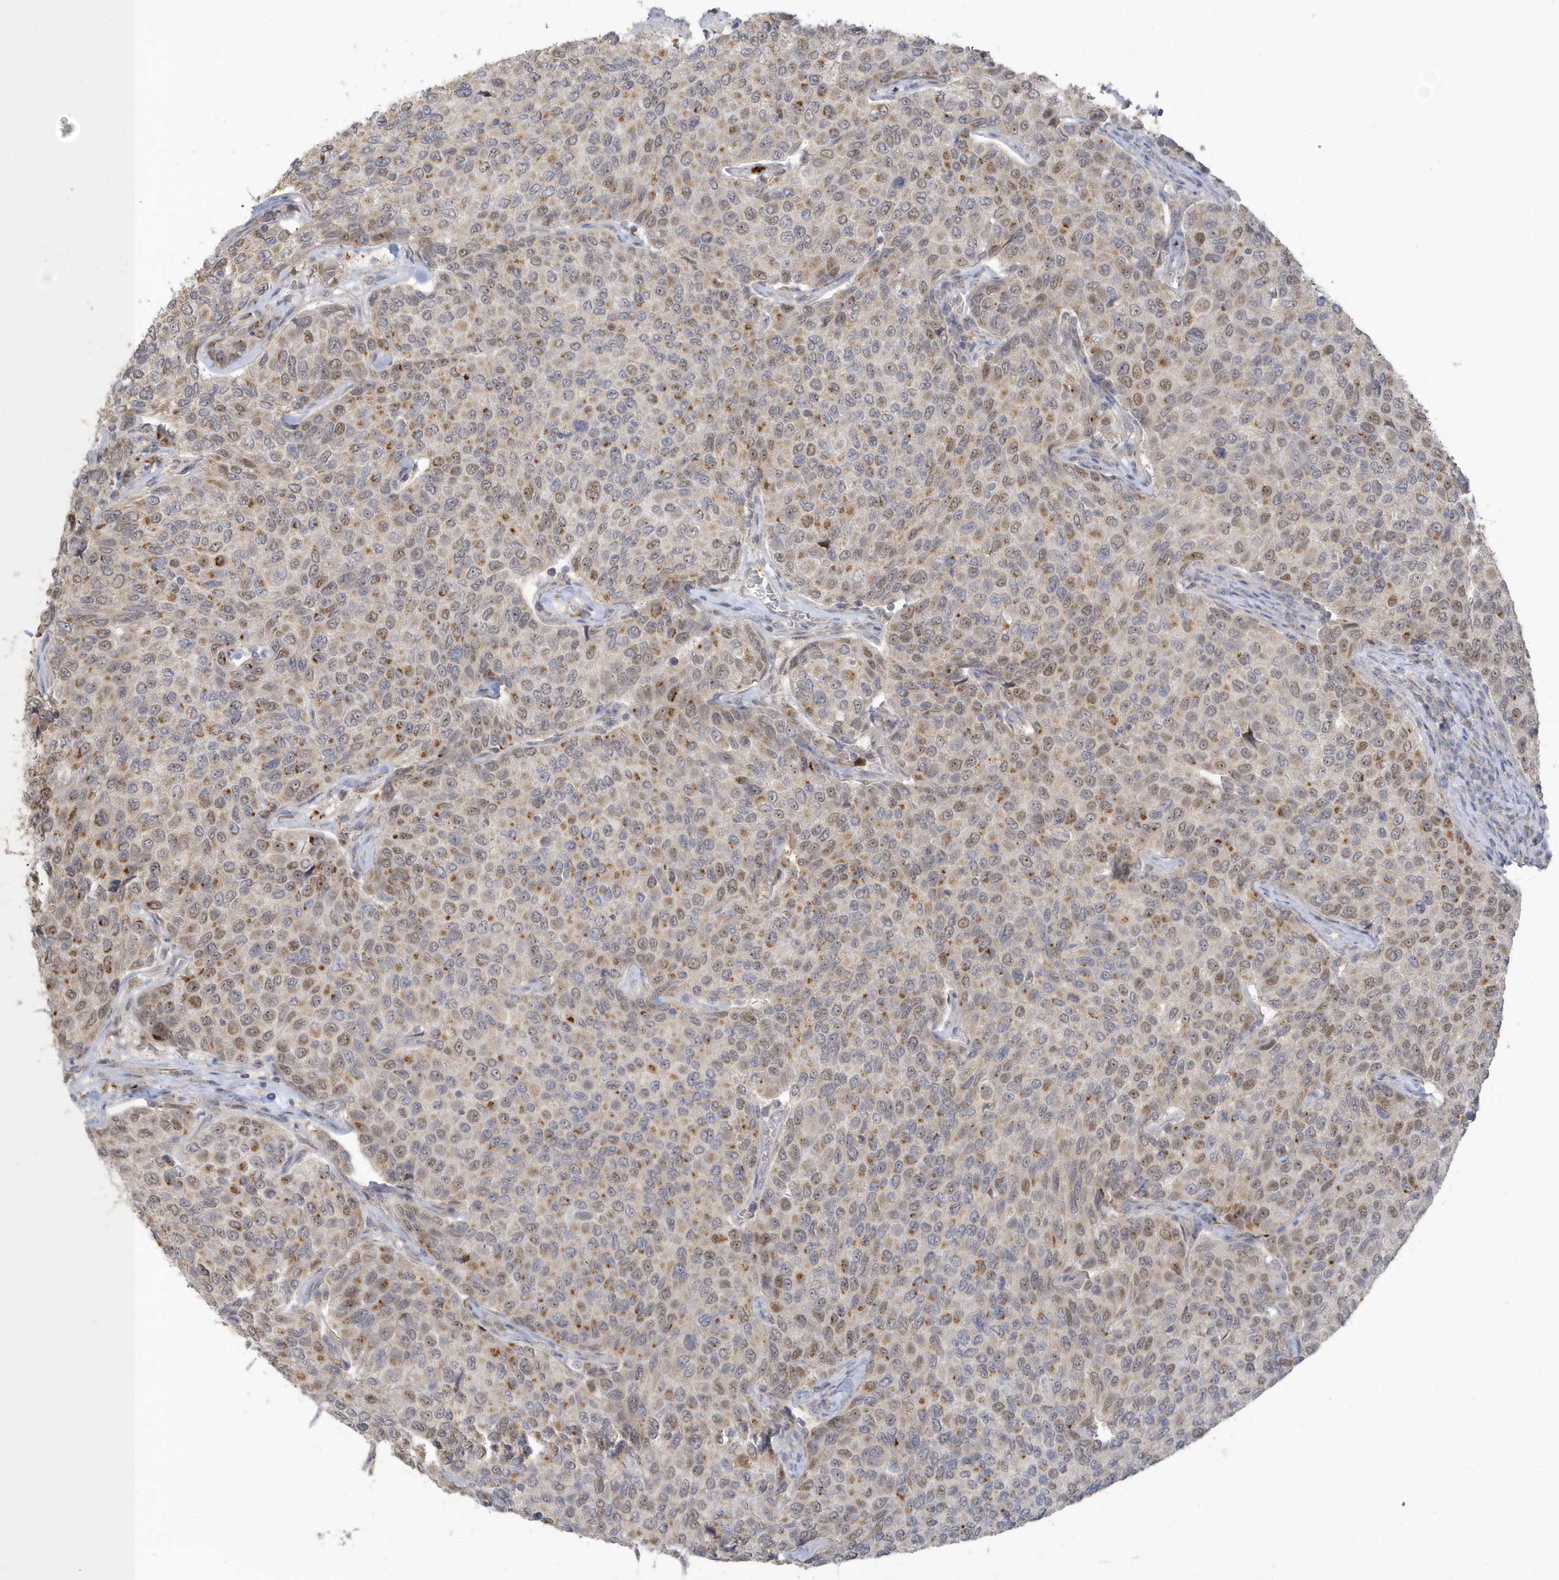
{"staining": {"intensity": "moderate", "quantity": "25%-75%", "location": "cytoplasmic/membranous,nuclear"}, "tissue": "breast cancer", "cell_type": "Tumor cells", "image_type": "cancer", "snomed": [{"axis": "morphology", "description": "Duct carcinoma"}, {"axis": "topography", "description": "Breast"}], "caption": "Protein staining of breast cancer (intraductal carcinoma) tissue shows moderate cytoplasmic/membranous and nuclear staining in about 25%-75% of tumor cells.", "gene": "NAF1", "patient": {"sex": "female", "age": 55}}